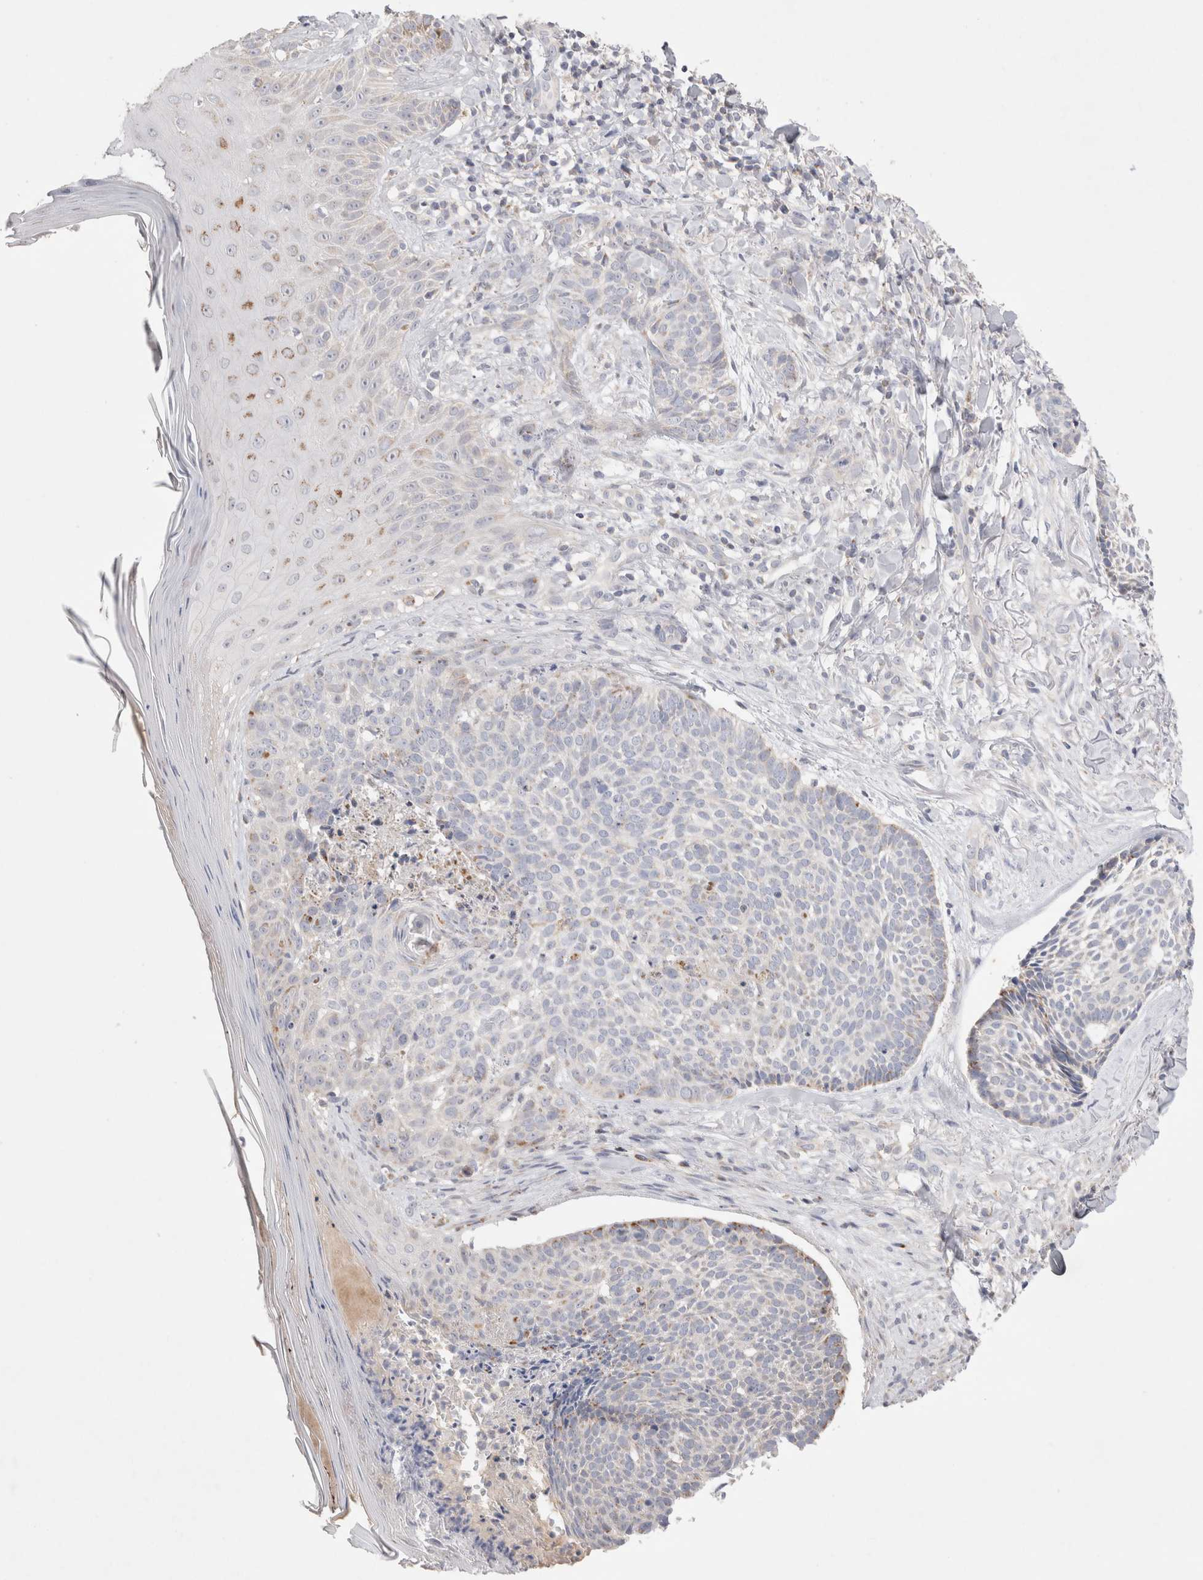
{"staining": {"intensity": "negative", "quantity": "none", "location": "none"}, "tissue": "skin cancer", "cell_type": "Tumor cells", "image_type": "cancer", "snomed": [{"axis": "morphology", "description": "Normal tissue, NOS"}, {"axis": "morphology", "description": "Basal cell carcinoma"}, {"axis": "topography", "description": "Skin"}], "caption": "Skin basal cell carcinoma was stained to show a protein in brown. There is no significant positivity in tumor cells. (DAB immunohistochemistry (IHC), high magnification).", "gene": "CHADL", "patient": {"sex": "male", "age": 67}}